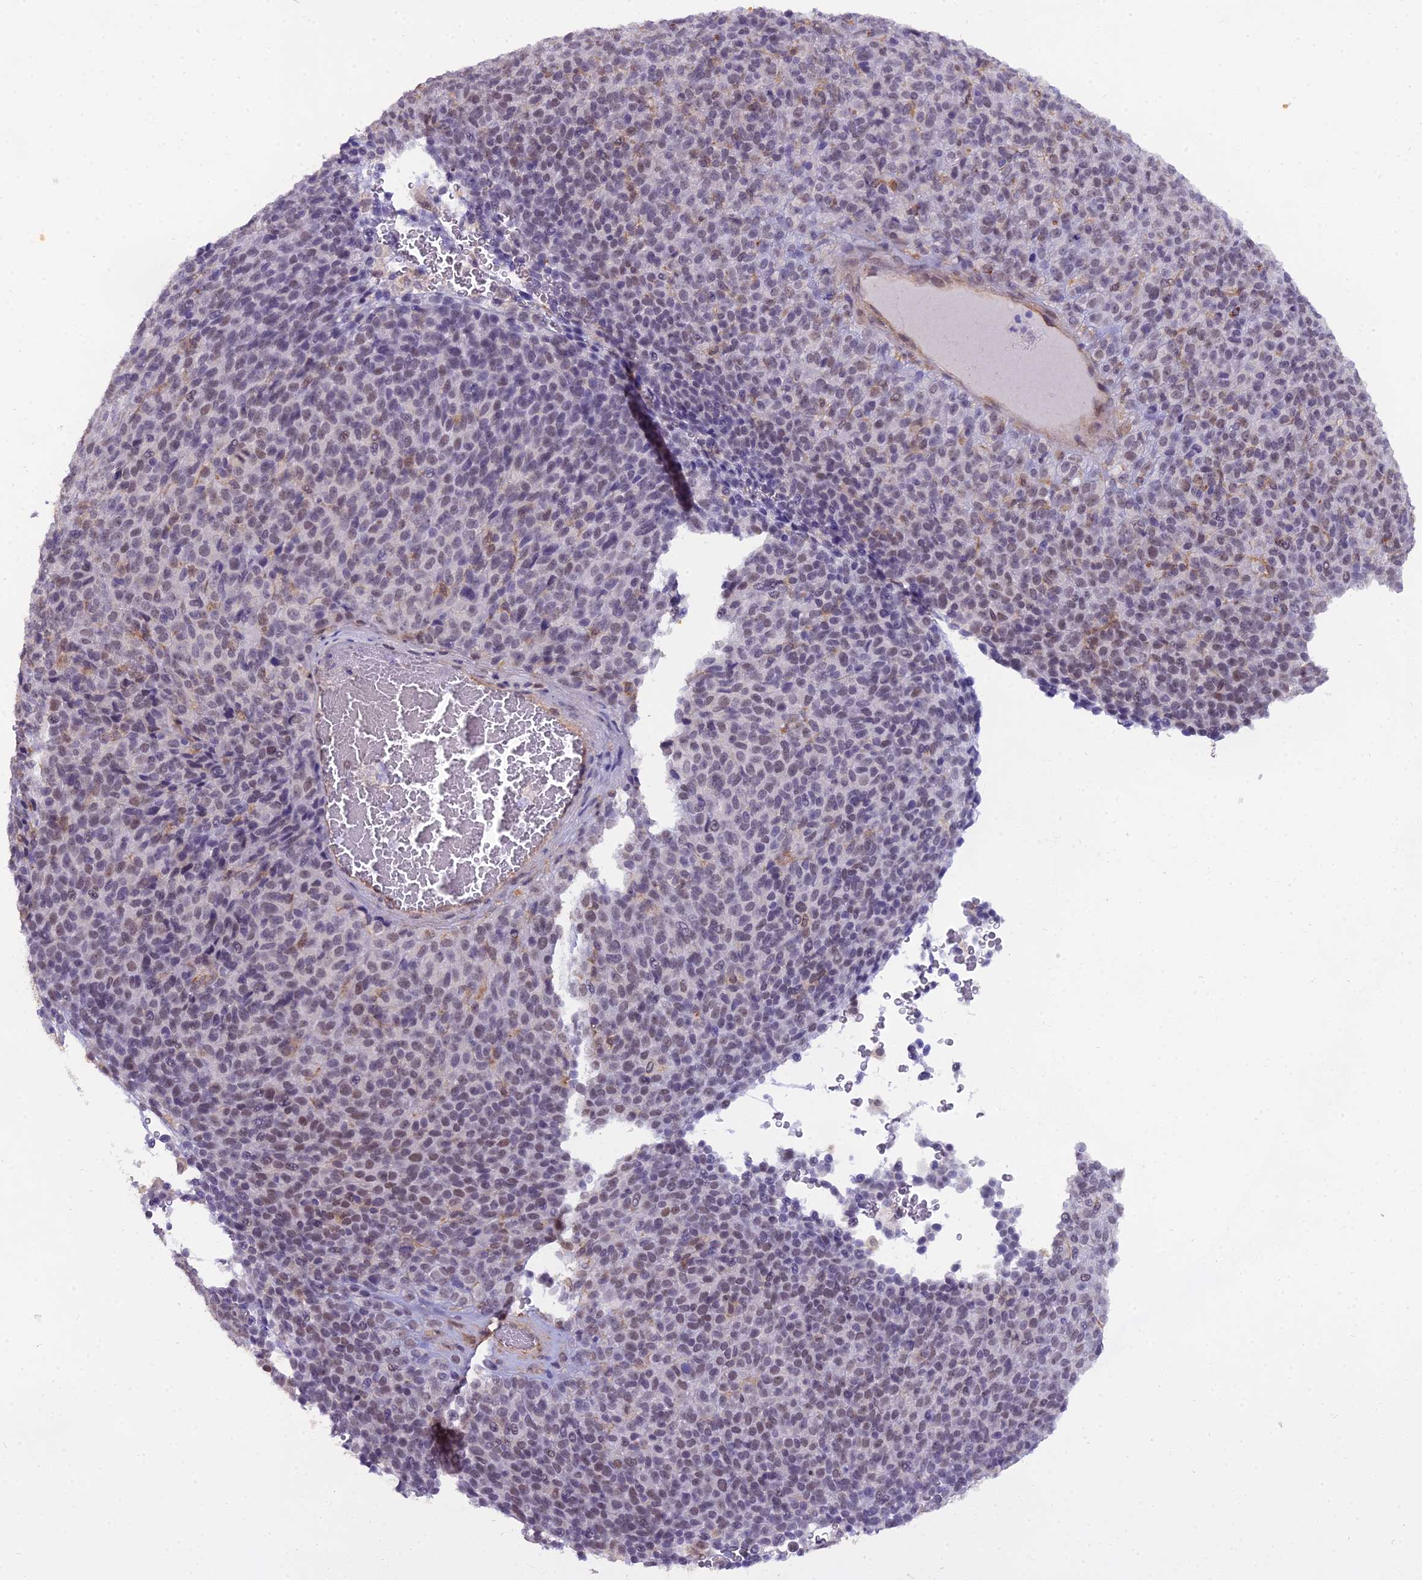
{"staining": {"intensity": "weak", "quantity": "<25%", "location": "nuclear"}, "tissue": "melanoma", "cell_type": "Tumor cells", "image_type": "cancer", "snomed": [{"axis": "morphology", "description": "Malignant melanoma, Metastatic site"}, {"axis": "topography", "description": "Brain"}], "caption": "Melanoma stained for a protein using immunohistochemistry (IHC) displays no positivity tumor cells.", "gene": "BLNK", "patient": {"sex": "female", "age": 56}}